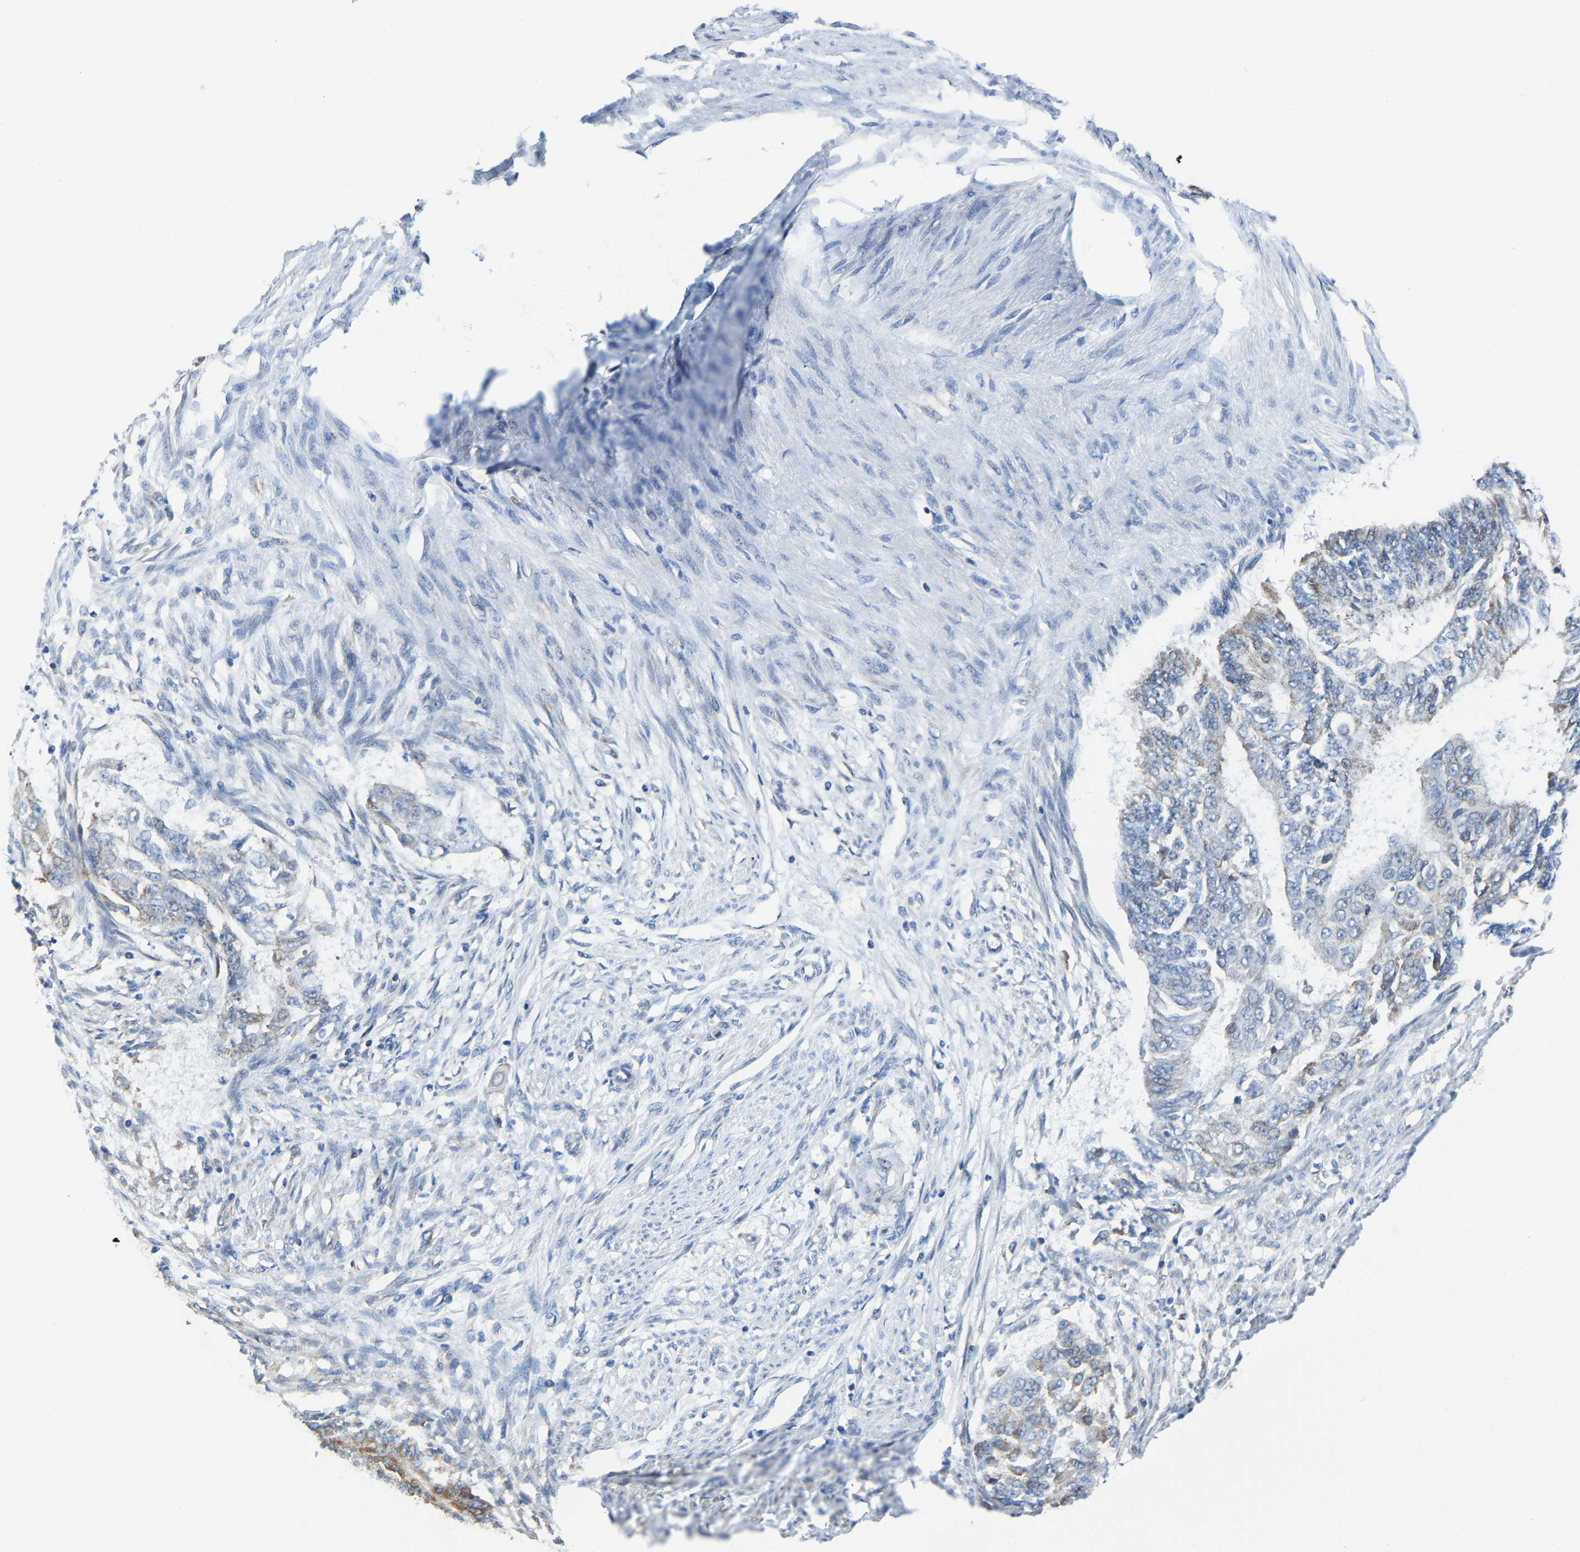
{"staining": {"intensity": "weak", "quantity": "25%-75%", "location": "cytoplasmic/membranous"}, "tissue": "endometrial cancer", "cell_type": "Tumor cells", "image_type": "cancer", "snomed": [{"axis": "morphology", "description": "Adenocarcinoma, NOS"}, {"axis": "topography", "description": "Endometrium"}], "caption": "Immunohistochemical staining of endometrial cancer (adenocarcinoma) exhibits weak cytoplasmic/membranous protein expression in approximately 25%-75% of tumor cells.", "gene": "G3BP2", "patient": {"sex": "female", "age": 32}}